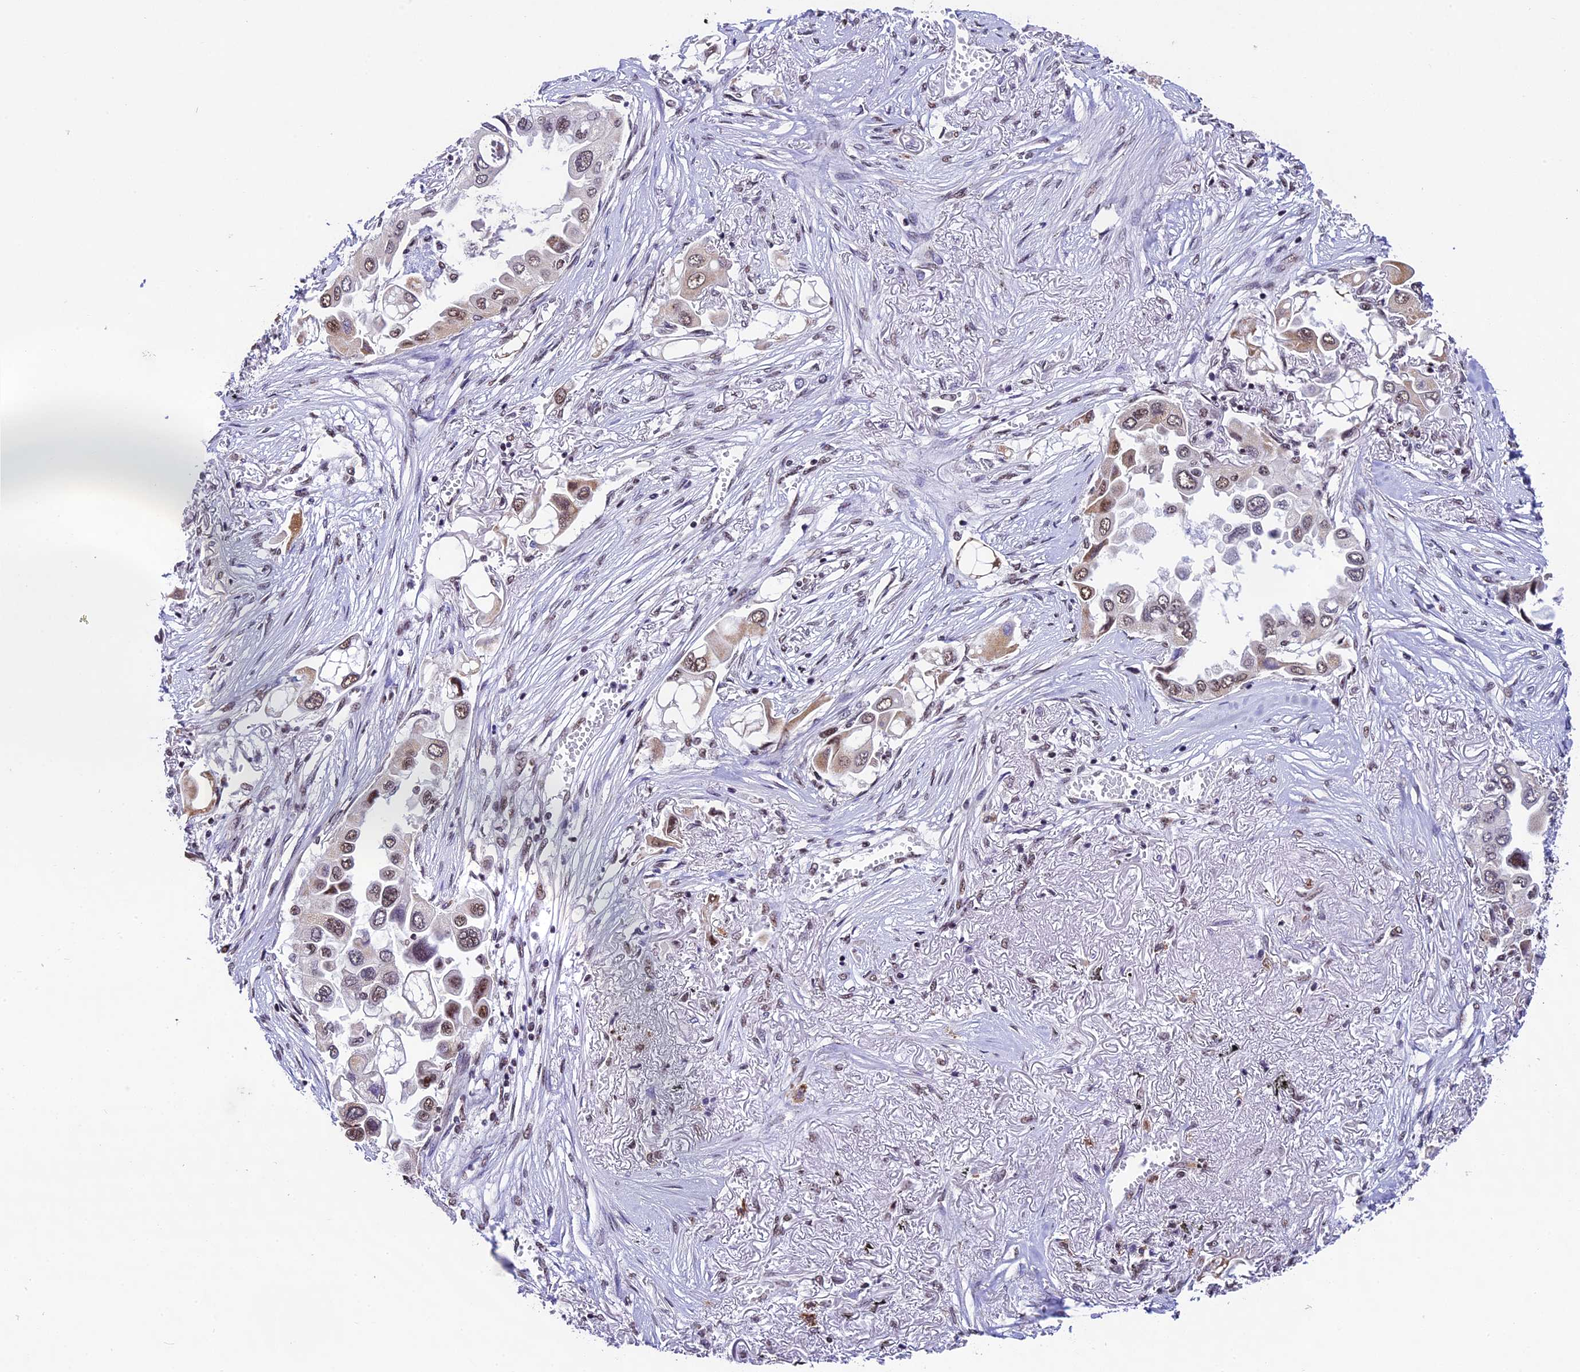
{"staining": {"intensity": "moderate", "quantity": "25%-75%", "location": "nuclear"}, "tissue": "lung cancer", "cell_type": "Tumor cells", "image_type": "cancer", "snomed": [{"axis": "morphology", "description": "Adenocarcinoma, NOS"}, {"axis": "topography", "description": "Lung"}], "caption": "Moderate nuclear protein staining is present in about 25%-75% of tumor cells in adenocarcinoma (lung).", "gene": "CARS2", "patient": {"sex": "female", "age": 76}}